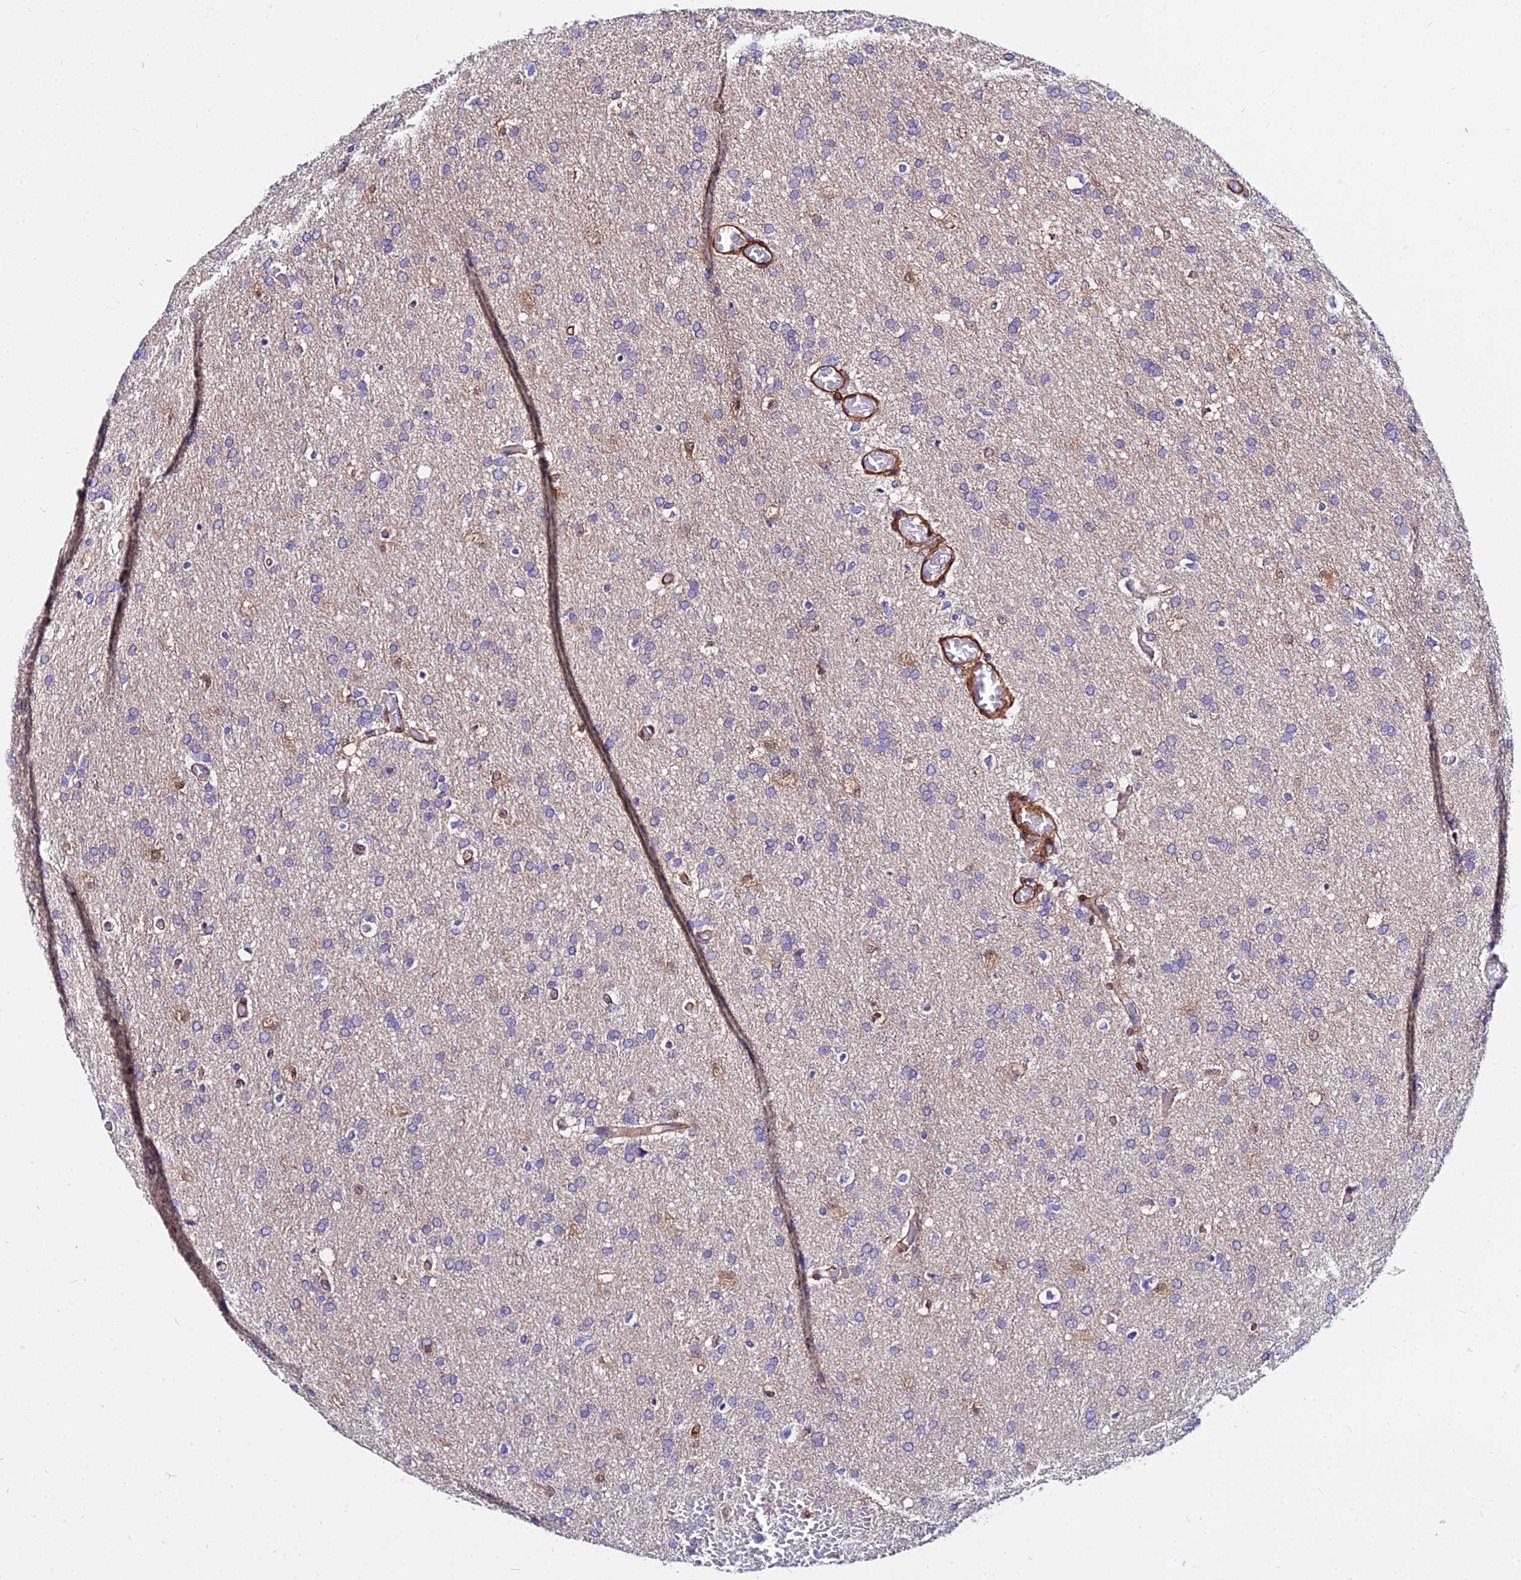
{"staining": {"intensity": "negative", "quantity": "none", "location": "none"}, "tissue": "glioma", "cell_type": "Tumor cells", "image_type": "cancer", "snomed": [{"axis": "morphology", "description": "Glioma, malignant, High grade"}, {"axis": "topography", "description": "Cerebral cortex"}], "caption": "High magnification brightfield microscopy of glioma stained with DAB (3,3'-diaminobenzidine) (brown) and counterstained with hematoxylin (blue): tumor cells show no significant positivity.", "gene": "CSRP1", "patient": {"sex": "female", "age": 36}}